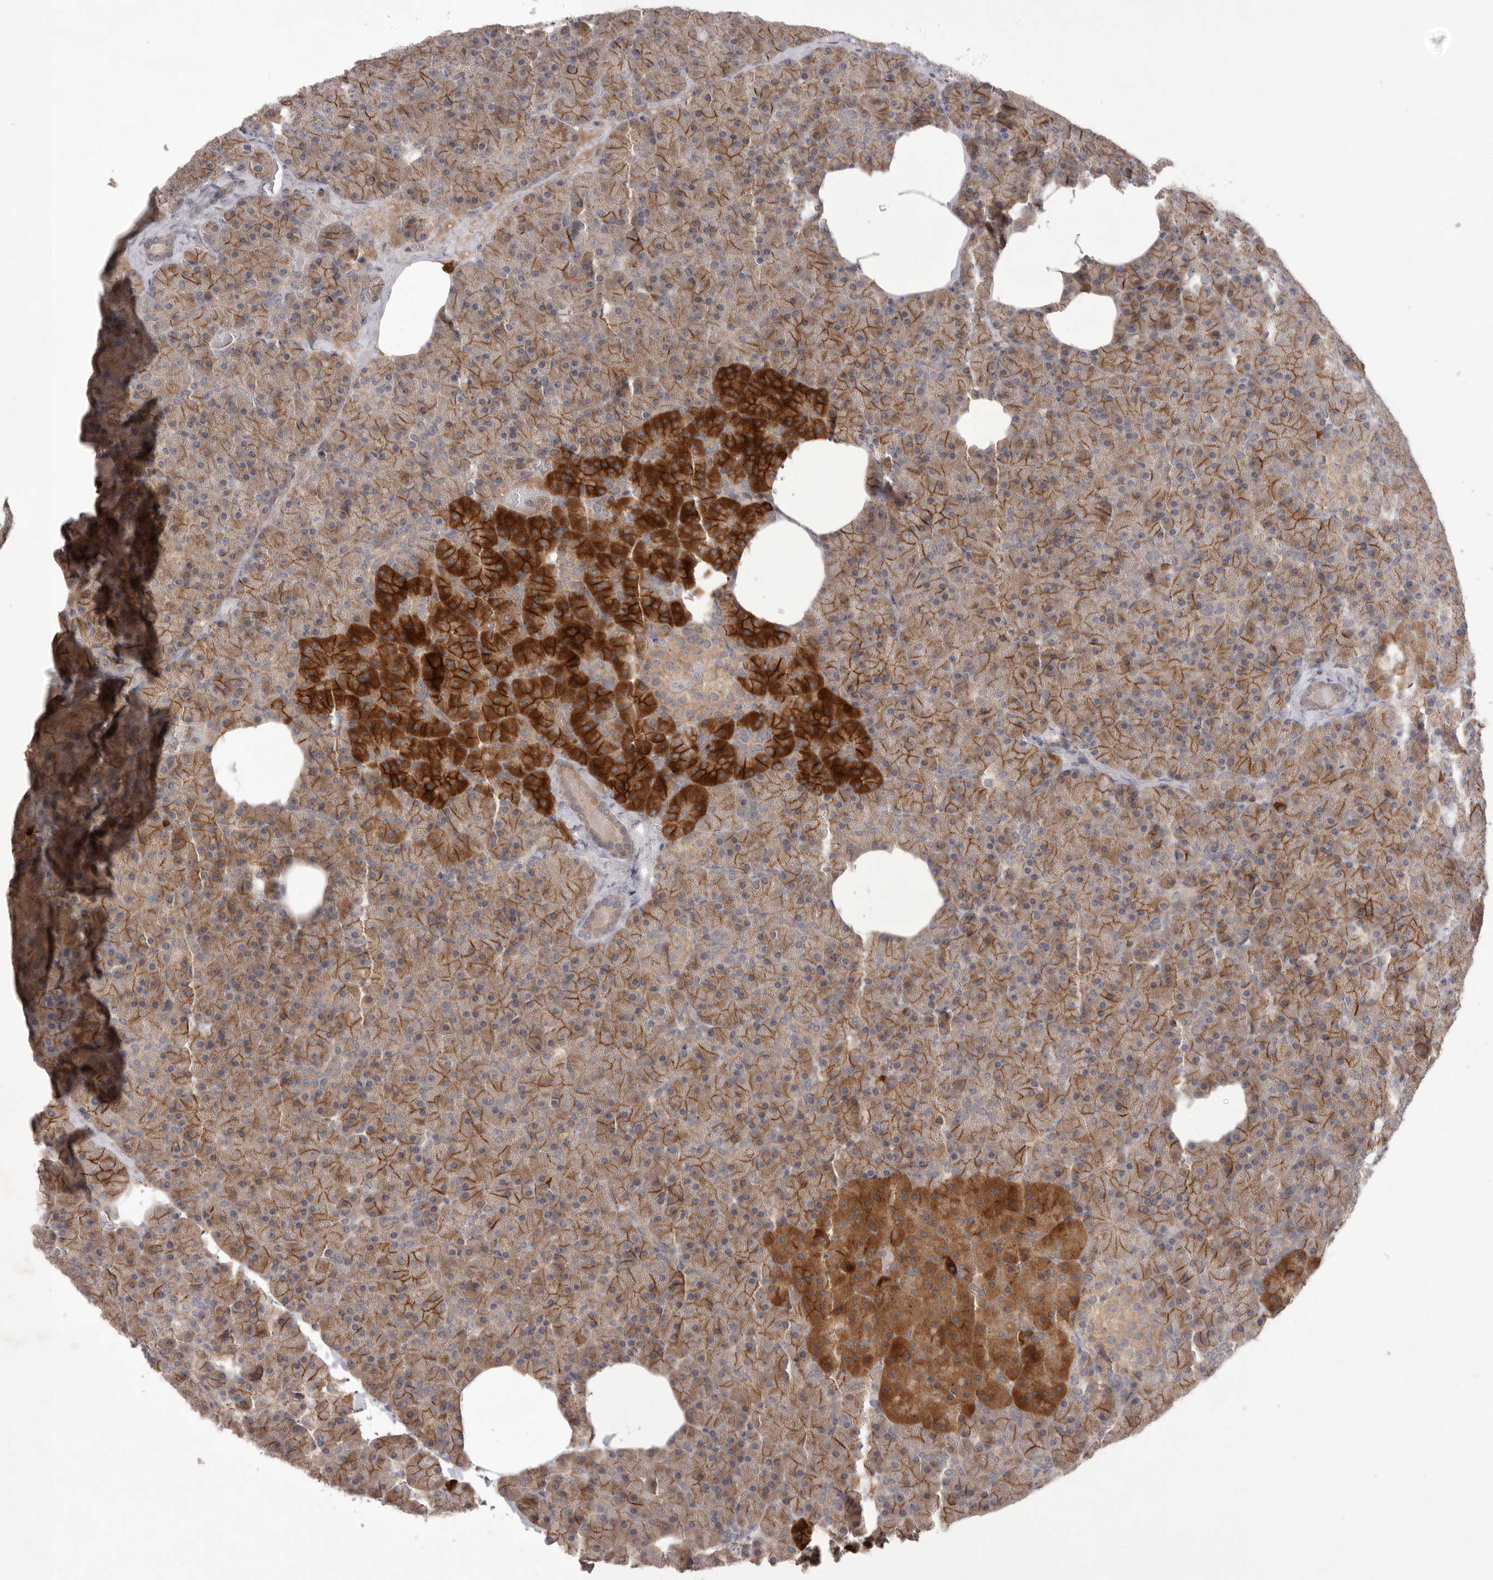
{"staining": {"intensity": "strong", "quantity": ">75%", "location": "cytoplasmic/membranous"}, "tissue": "pancreas", "cell_type": "Exocrine glandular cells", "image_type": "normal", "snomed": [{"axis": "morphology", "description": "Normal tissue, NOS"}, {"axis": "morphology", "description": "Carcinoid, malignant, NOS"}, {"axis": "topography", "description": "Pancreas"}], "caption": "Immunohistochemistry (DAB) staining of benign pancreas reveals strong cytoplasmic/membranous protein staining in about >75% of exocrine glandular cells.", "gene": "NRCAM", "patient": {"sex": "female", "age": 35}}